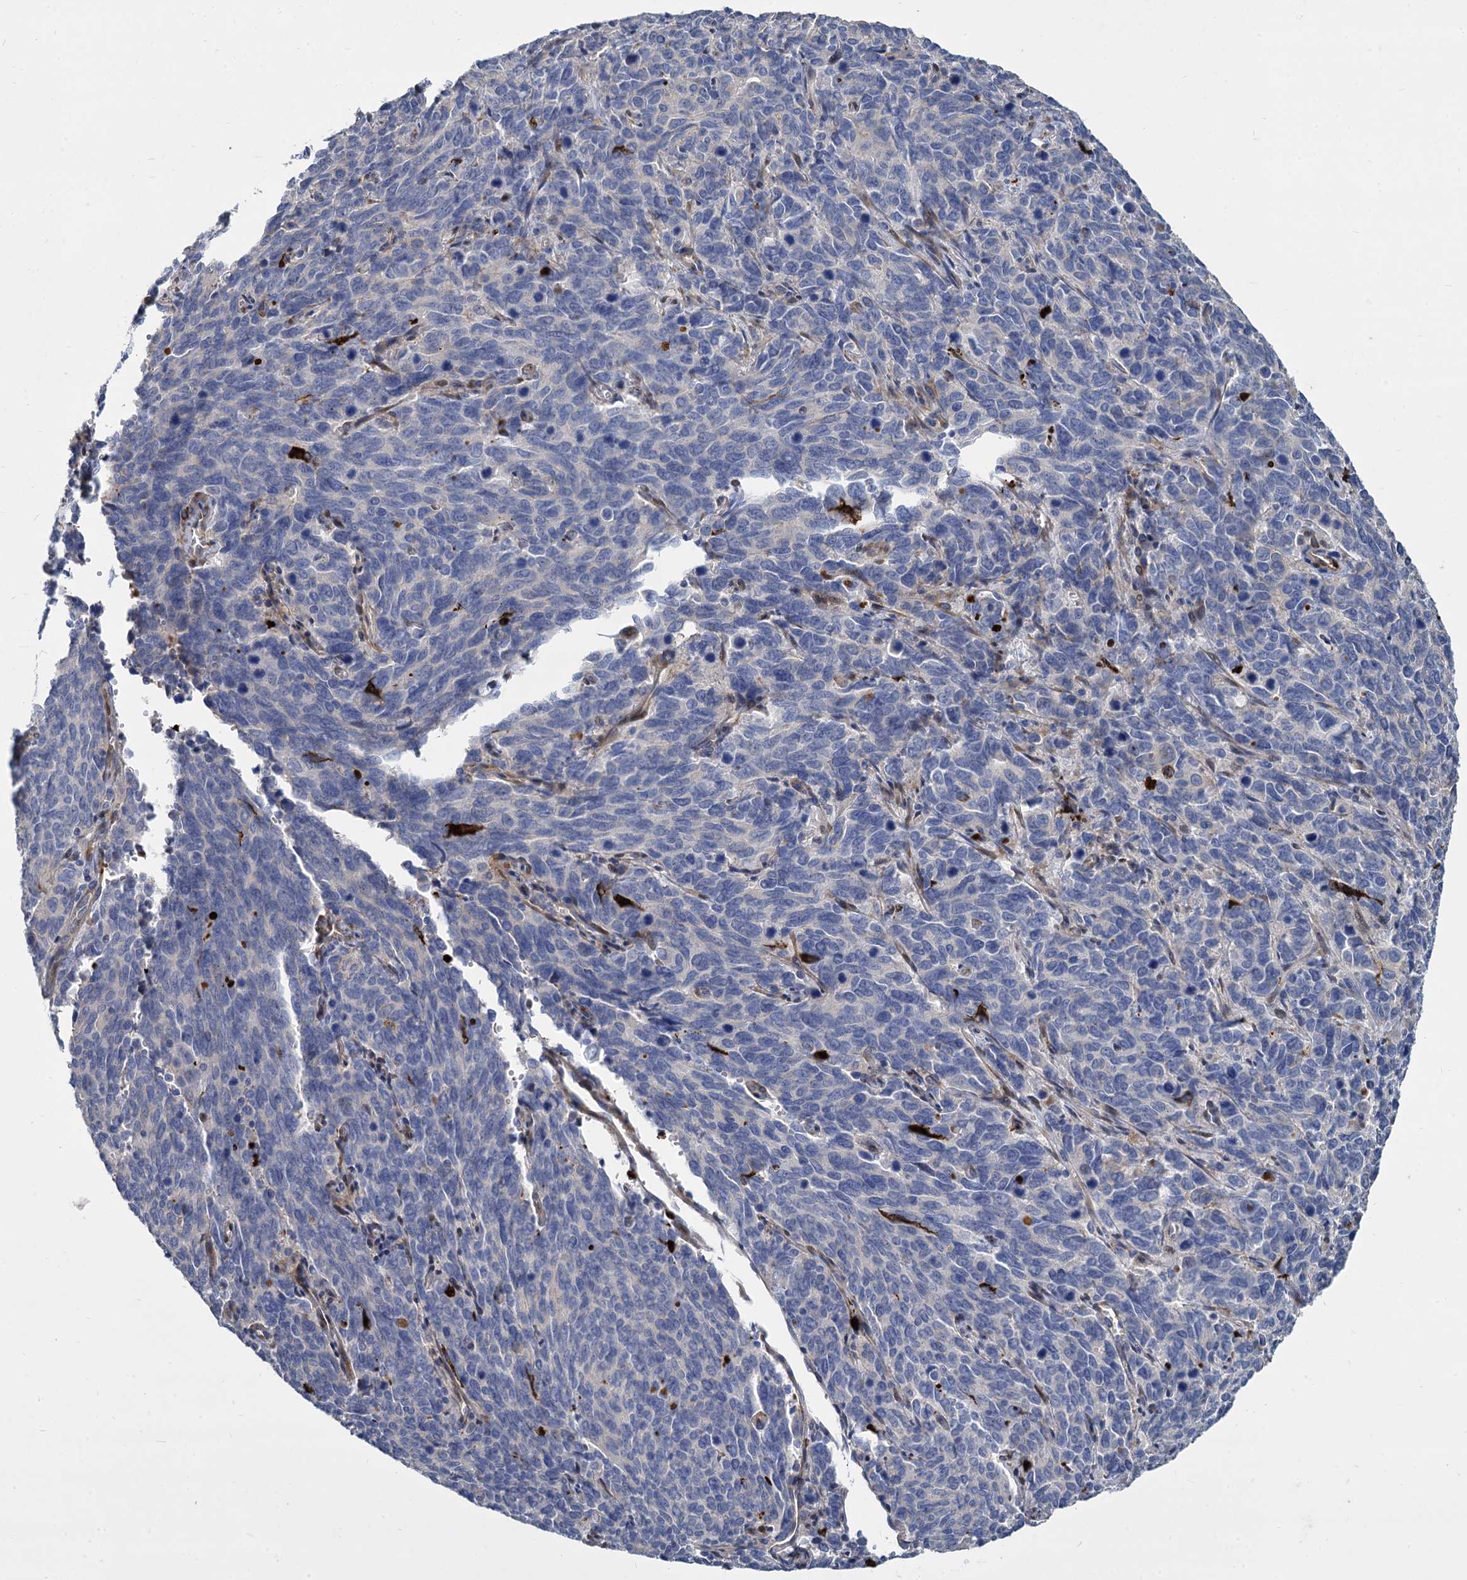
{"staining": {"intensity": "negative", "quantity": "none", "location": "none"}, "tissue": "cervical cancer", "cell_type": "Tumor cells", "image_type": "cancer", "snomed": [{"axis": "morphology", "description": "Squamous cell carcinoma, NOS"}, {"axis": "topography", "description": "Cervix"}], "caption": "Immunohistochemistry (IHC) photomicrograph of neoplastic tissue: human squamous cell carcinoma (cervical) stained with DAB (3,3'-diaminobenzidine) displays no significant protein staining in tumor cells.", "gene": "TRIM77", "patient": {"sex": "female", "age": 60}}